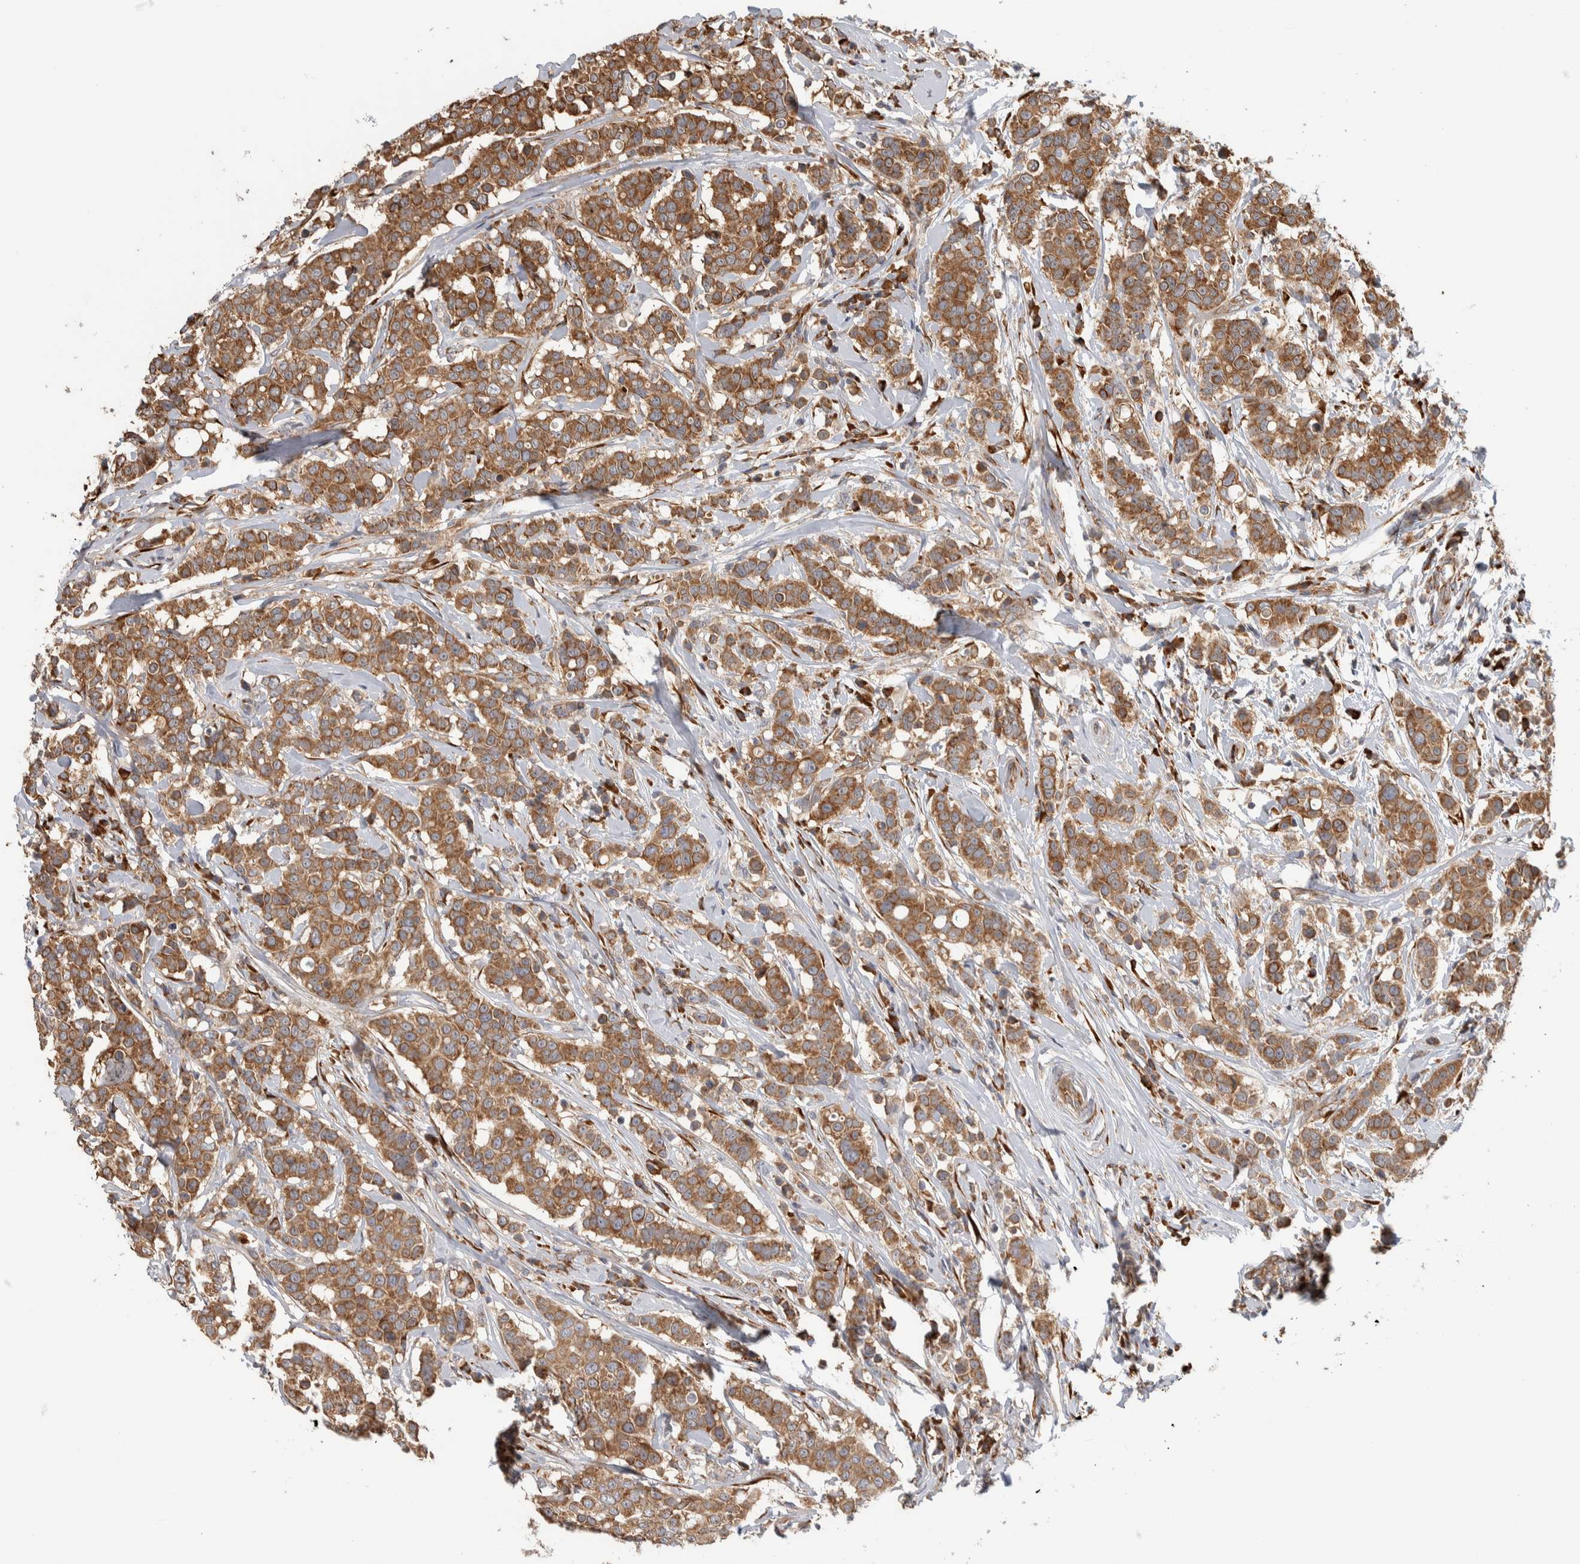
{"staining": {"intensity": "moderate", "quantity": ">75%", "location": "cytoplasmic/membranous"}, "tissue": "breast cancer", "cell_type": "Tumor cells", "image_type": "cancer", "snomed": [{"axis": "morphology", "description": "Duct carcinoma"}, {"axis": "topography", "description": "Breast"}], "caption": "Intraductal carcinoma (breast) stained with a brown dye shows moderate cytoplasmic/membranous positive staining in approximately >75% of tumor cells.", "gene": "EIF3H", "patient": {"sex": "female", "age": 27}}